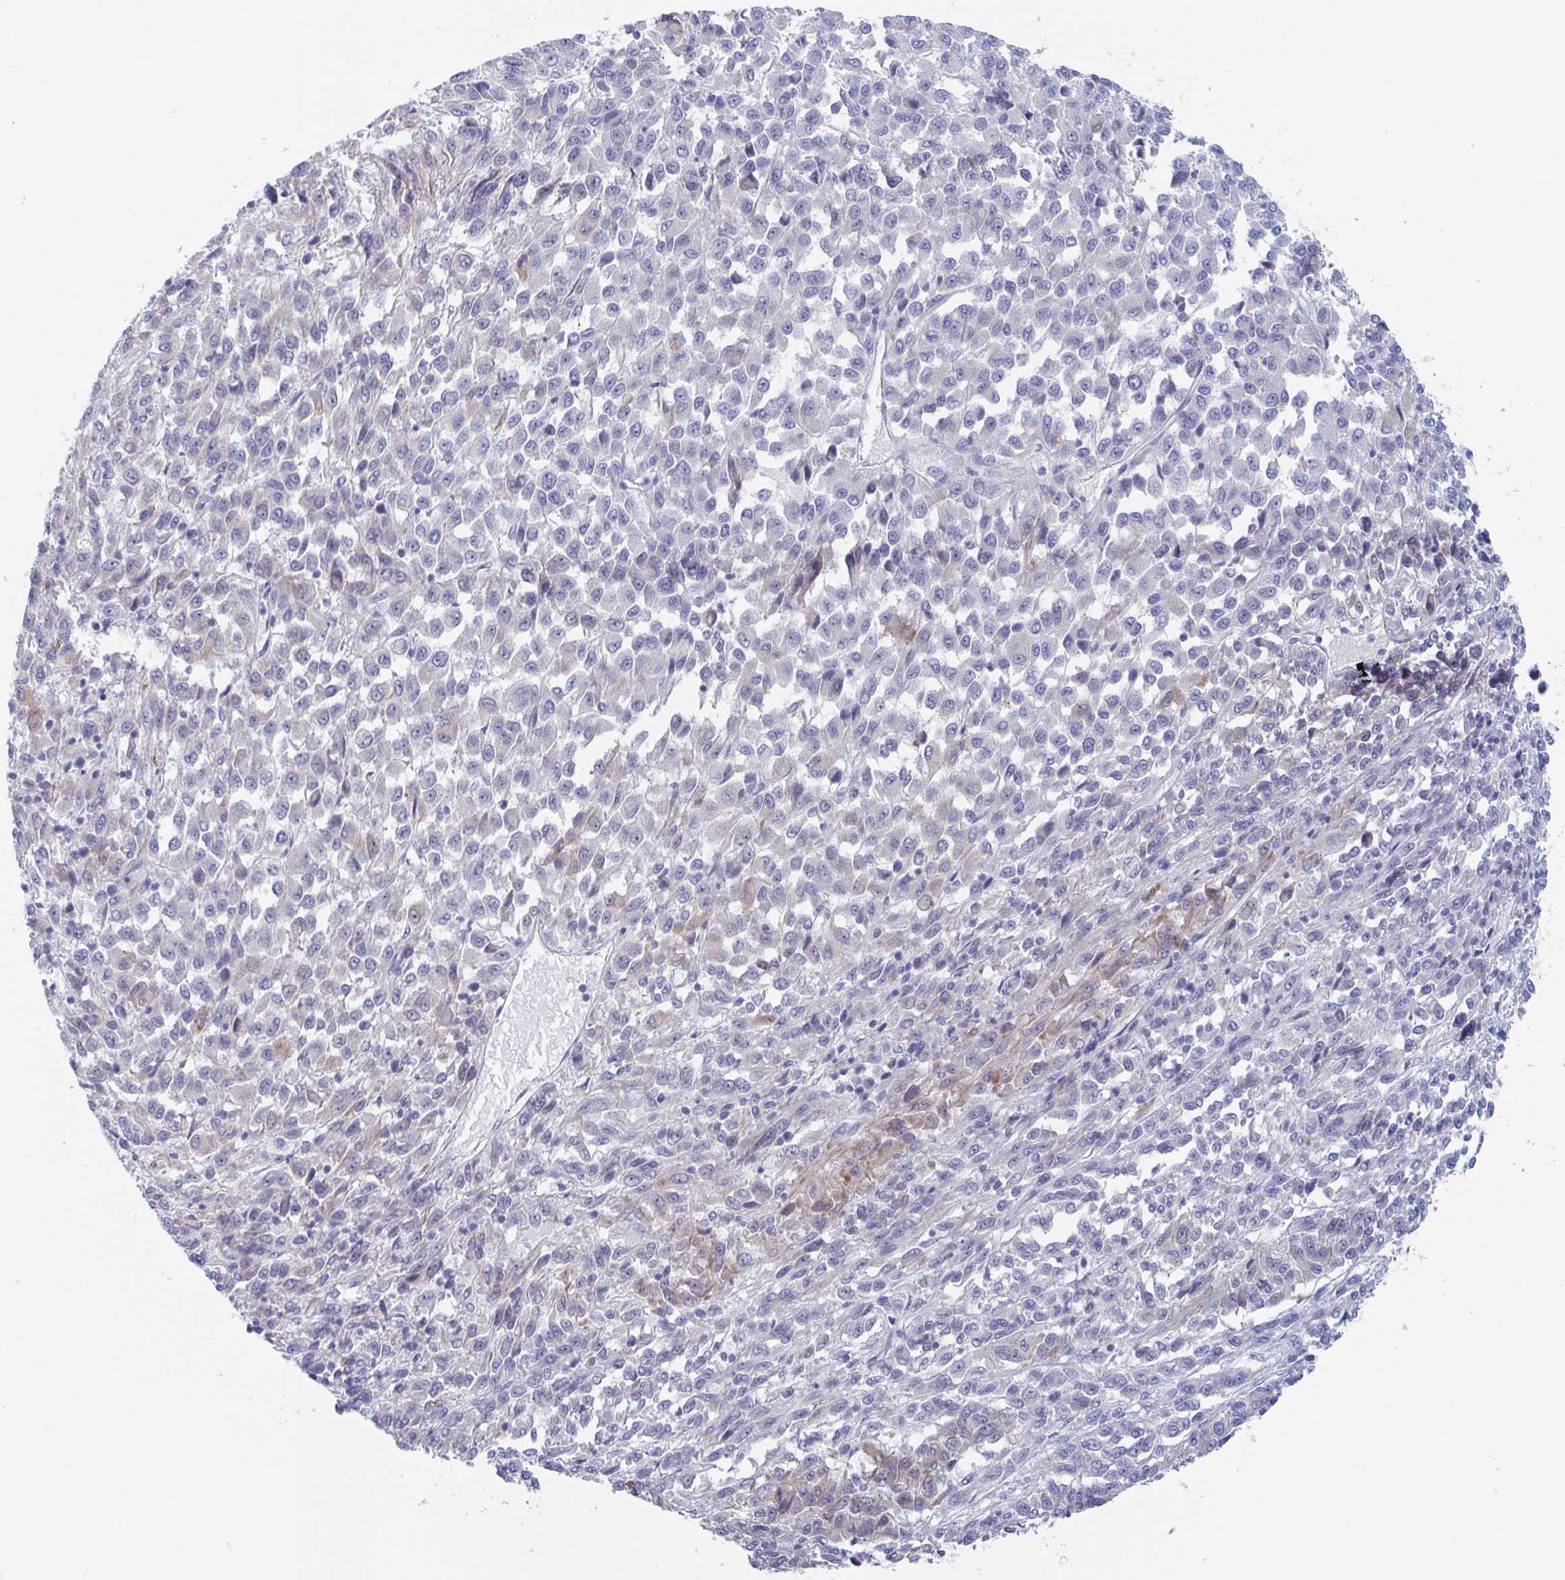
{"staining": {"intensity": "negative", "quantity": "none", "location": "none"}, "tissue": "melanoma", "cell_type": "Tumor cells", "image_type": "cancer", "snomed": [{"axis": "morphology", "description": "Malignant melanoma, Metastatic site"}, {"axis": "topography", "description": "Lung"}], "caption": "Immunohistochemical staining of melanoma reveals no significant positivity in tumor cells.", "gene": "NT5C3B", "patient": {"sex": "male", "age": 64}}